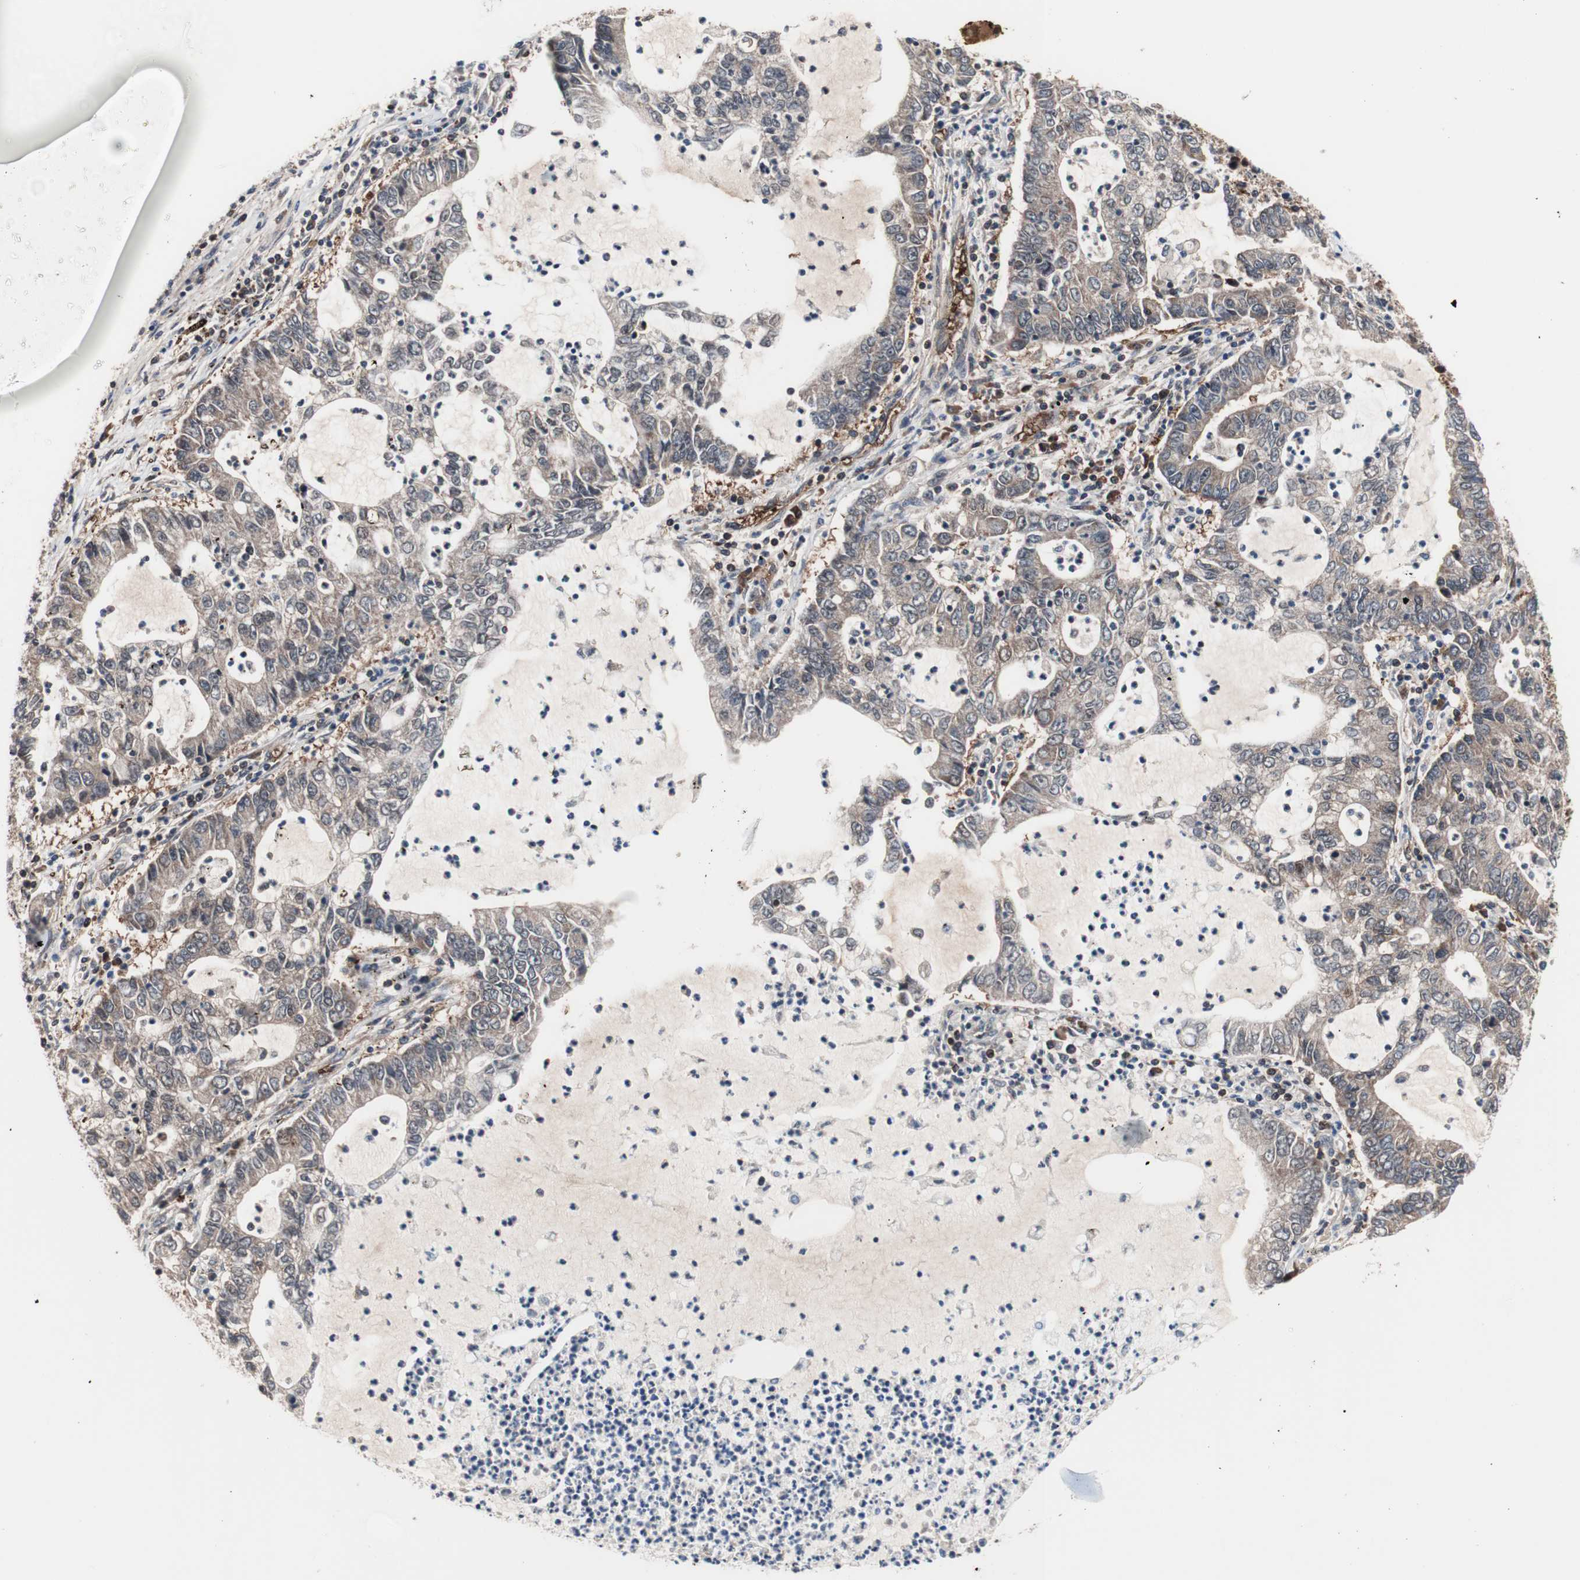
{"staining": {"intensity": "weak", "quantity": ">75%", "location": "cytoplasmic/membranous"}, "tissue": "lung cancer", "cell_type": "Tumor cells", "image_type": "cancer", "snomed": [{"axis": "morphology", "description": "Adenocarcinoma, NOS"}, {"axis": "topography", "description": "Lung"}], "caption": "Human lung cancer stained with a protein marker reveals weak staining in tumor cells.", "gene": "PRDX2", "patient": {"sex": "female", "age": 51}}